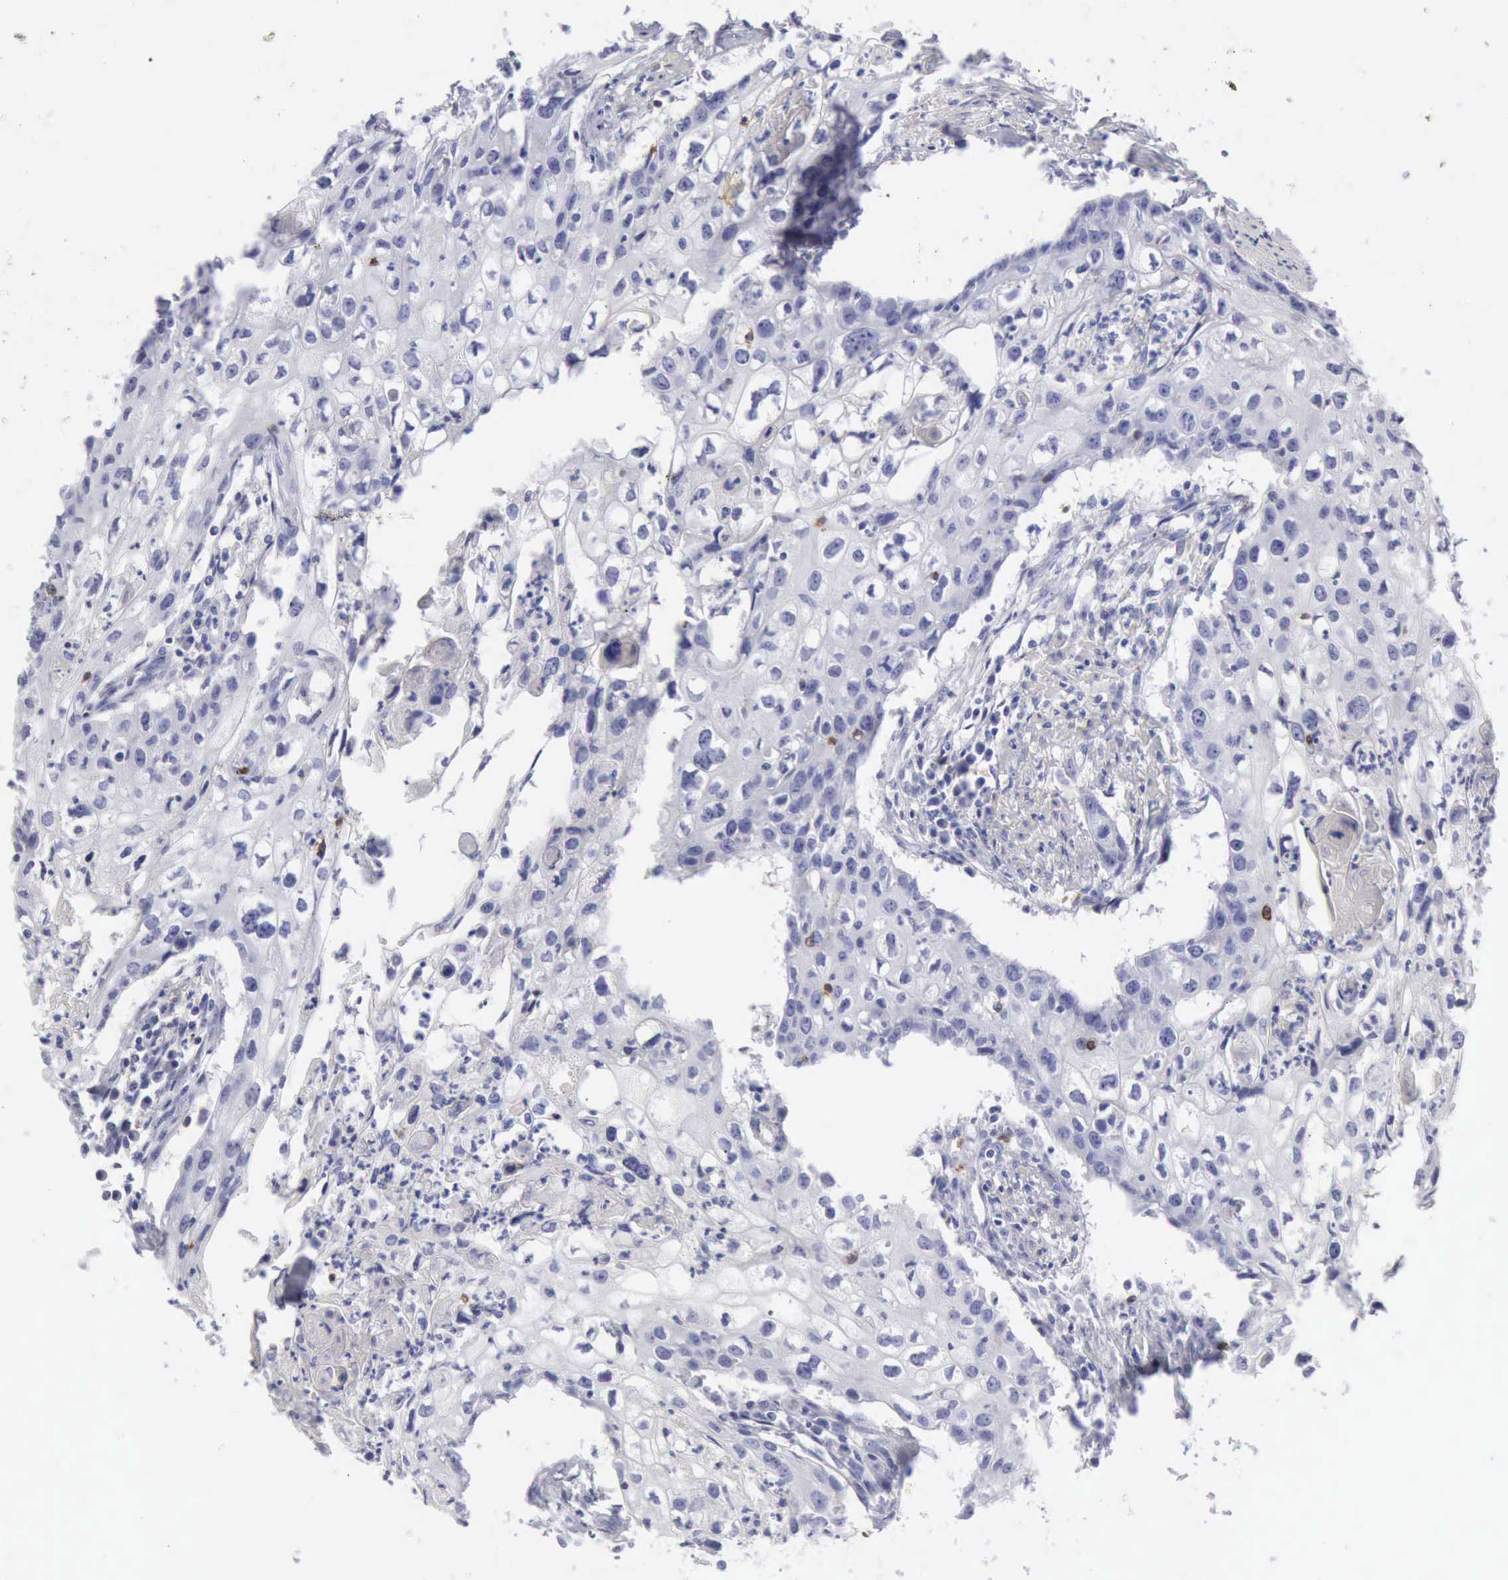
{"staining": {"intensity": "negative", "quantity": "none", "location": "none"}, "tissue": "urothelial cancer", "cell_type": "Tumor cells", "image_type": "cancer", "snomed": [{"axis": "morphology", "description": "Urothelial carcinoma, High grade"}, {"axis": "topography", "description": "Urinary bladder"}], "caption": "DAB immunohistochemical staining of human high-grade urothelial carcinoma reveals no significant expression in tumor cells.", "gene": "NCAM1", "patient": {"sex": "male", "age": 54}}